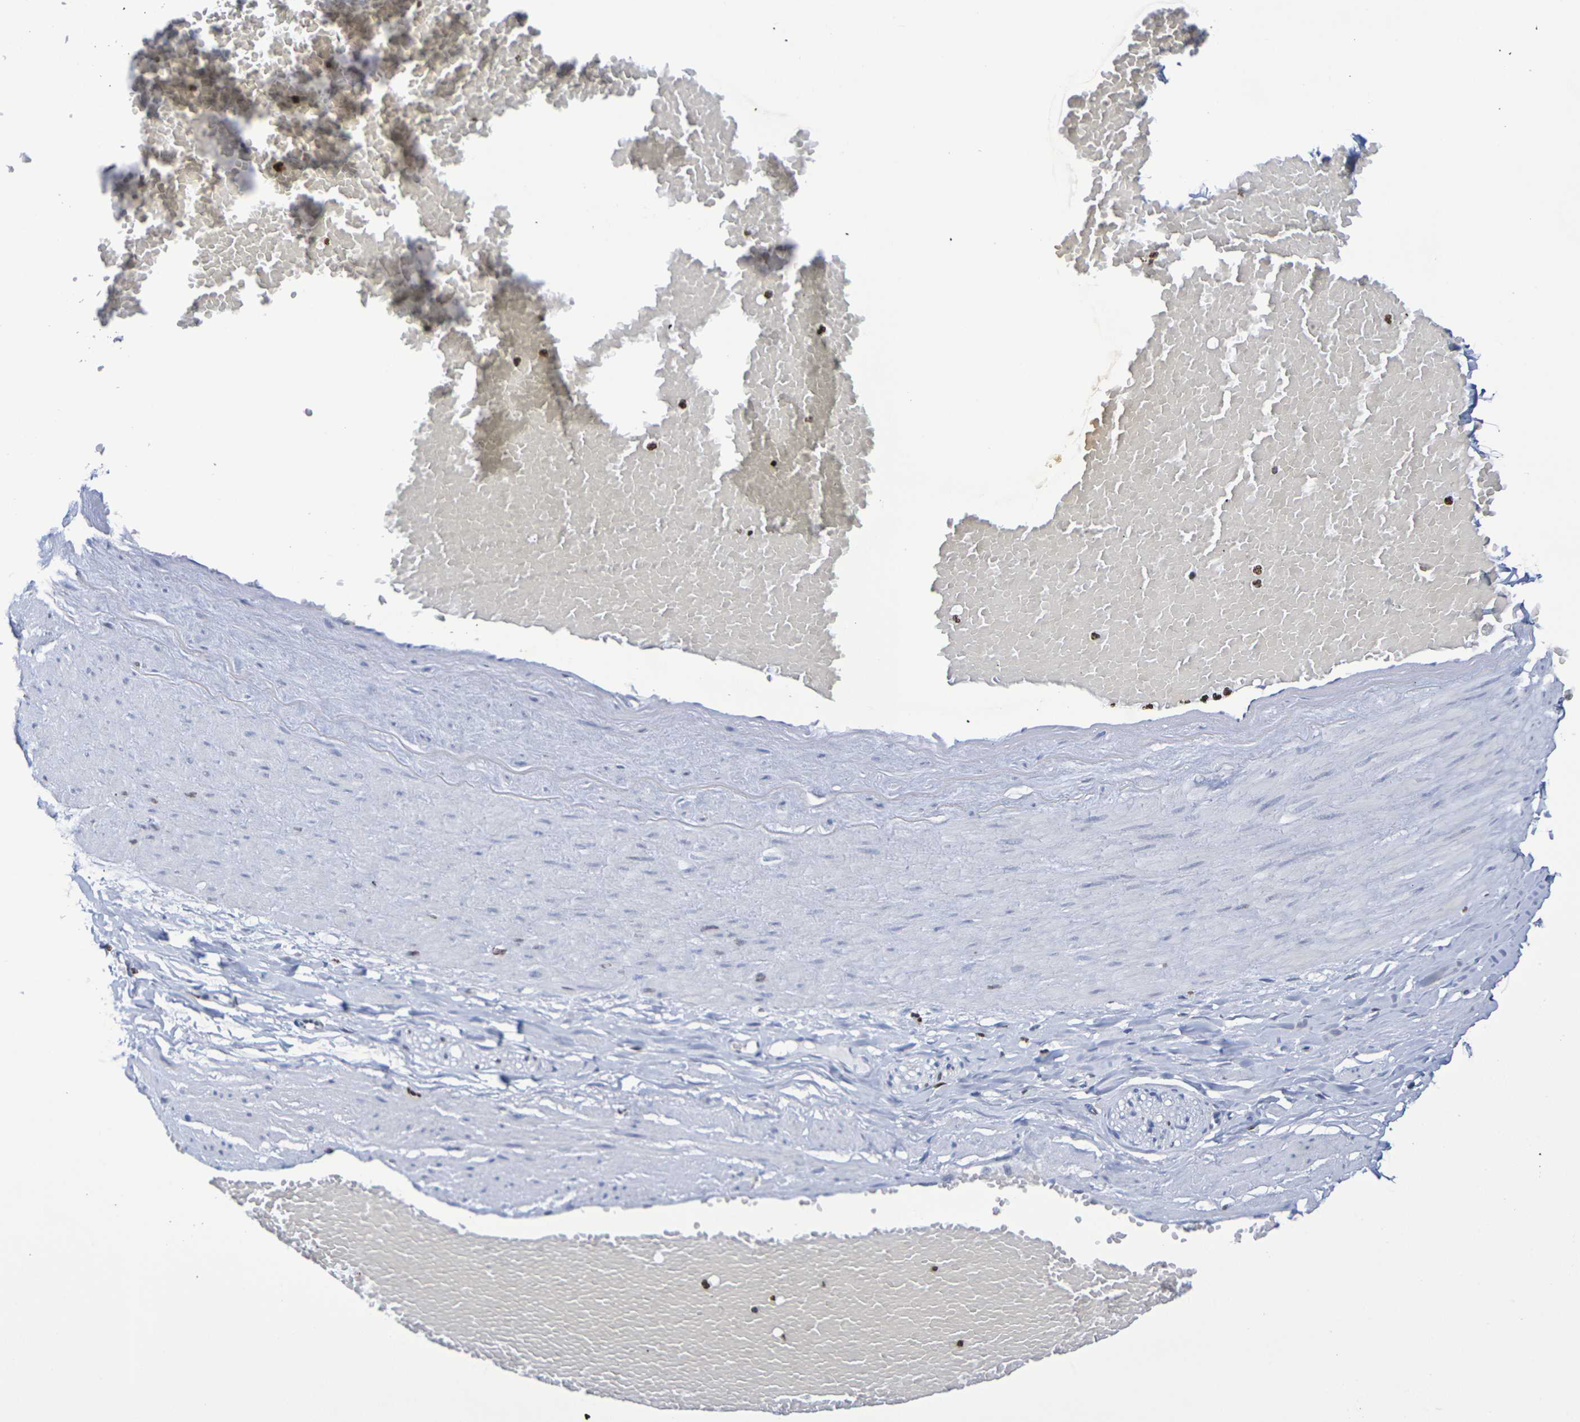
{"staining": {"intensity": "negative", "quantity": "none", "location": "none"}, "tissue": "adipose tissue", "cell_type": "Adipocytes", "image_type": "normal", "snomed": [{"axis": "morphology", "description": "Normal tissue, NOS"}, {"axis": "topography", "description": "Soft tissue"}, {"axis": "topography", "description": "Vascular tissue"}], "caption": "Immunohistochemical staining of benign human adipose tissue exhibits no significant positivity in adipocytes. (Stains: DAB immunohistochemistry with hematoxylin counter stain, Microscopy: brightfield microscopy at high magnification).", "gene": "H1", "patient": {"sex": "female", "age": 35}}